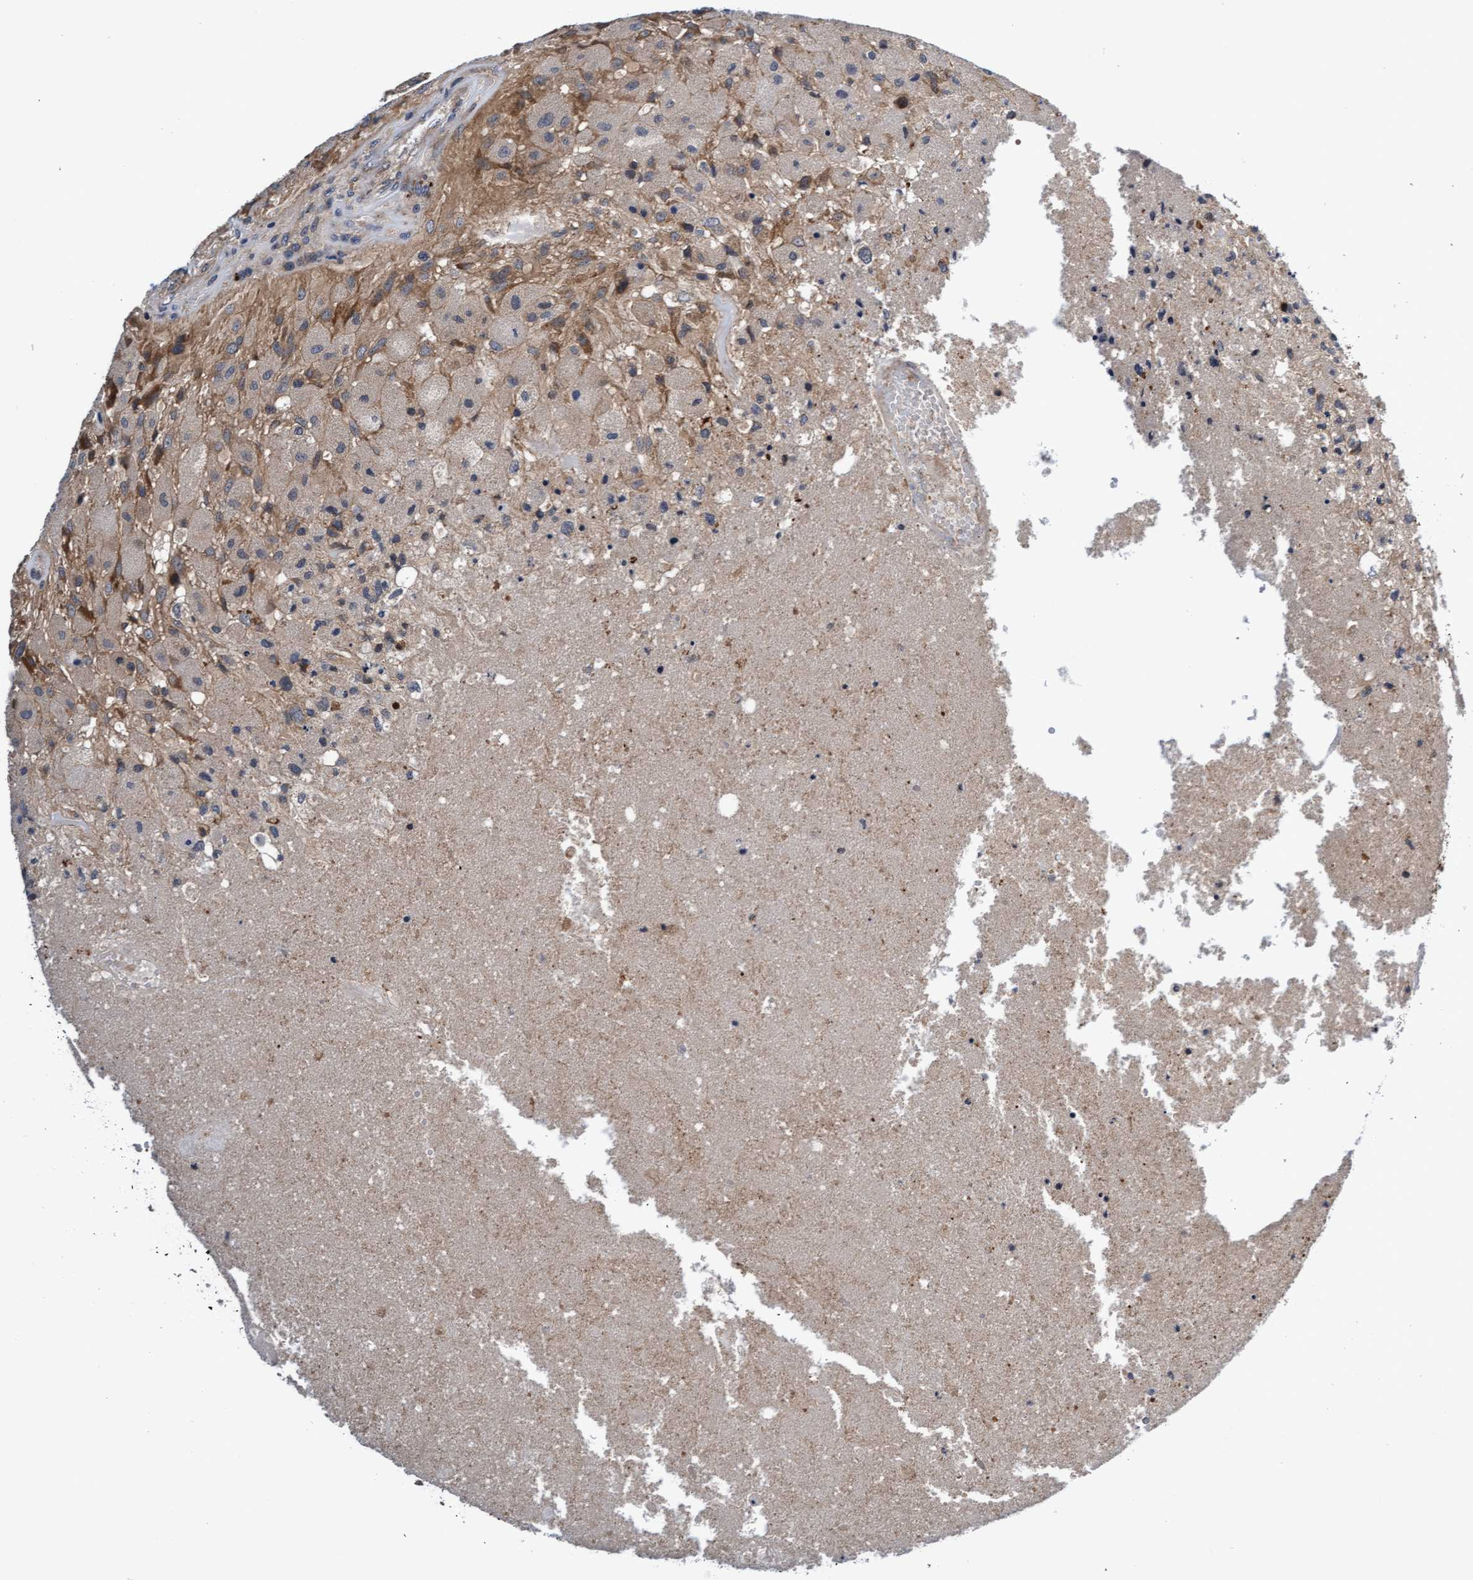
{"staining": {"intensity": "moderate", "quantity": "<25%", "location": "cytoplasmic/membranous"}, "tissue": "glioma", "cell_type": "Tumor cells", "image_type": "cancer", "snomed": [{"axis": "morphology", "description": "Normal tissue, NOS"}, {"axis": "morphology", "description": "Glioma, malignant, High grade"}, {"axis": "topography", "description": "Cerebral cortex"}], "caption": "The micrograph reveals immunohistochemical staining of glioma. There is moderate cytoplasmic/membranous expression is appreciated in approximately <25% of tumor cells.", "gene": "EFCAB13", "patient": {"sex": "male", "age": 77}}